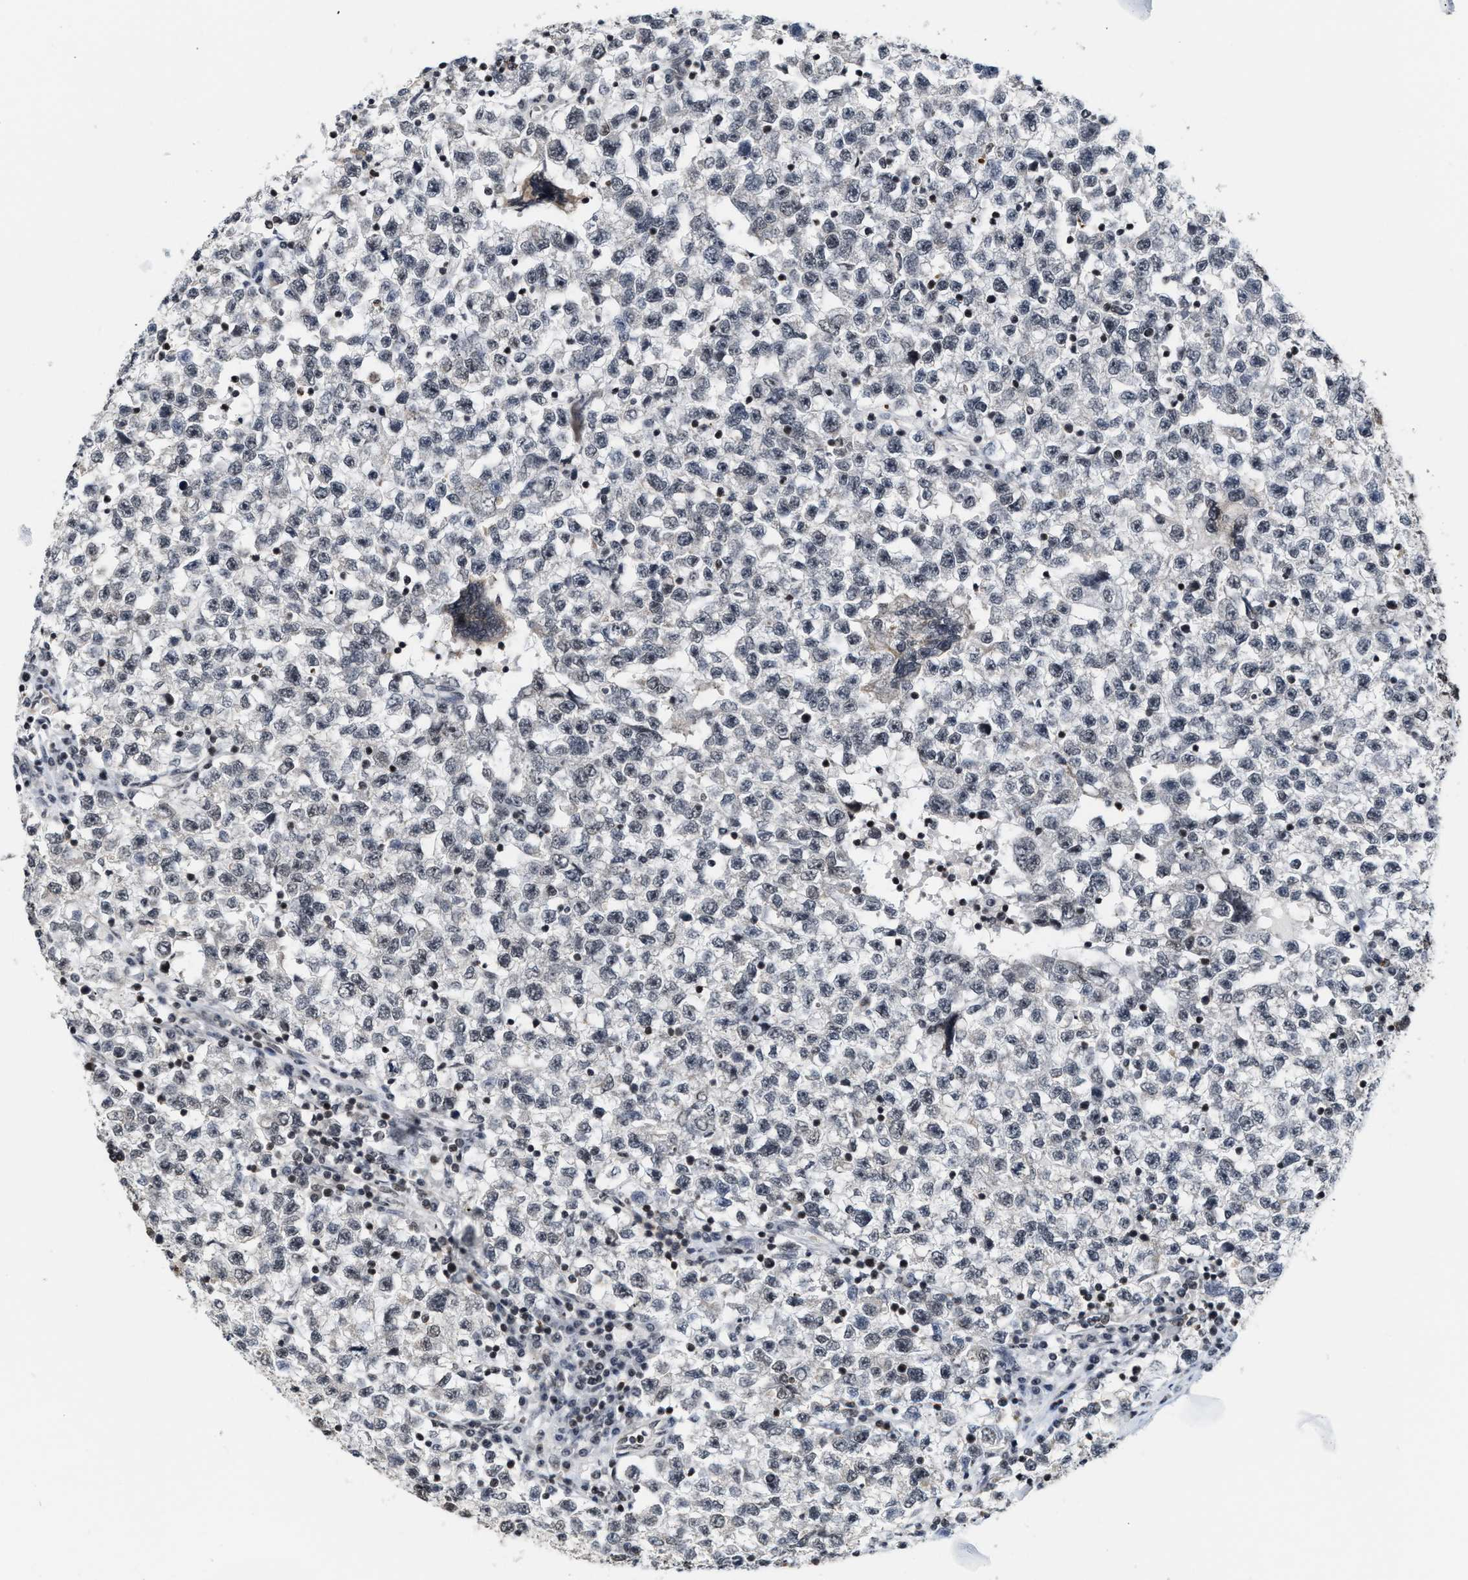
{"staining": {"intensity": "negative", "quantity": "none", "location": "none"}, "tissue": "testis cancer", "cell_type": "Tumor cells", "image_type": "cancer", "snomed": [{"axis": "morphology", "description": "Seminoma, NOS"}, {"axis": "topography", "description": "Testis"}], "caption": "Immunohistochemistry (IHC) of testis seminoma displays no staining in tumor cells. (DAB (3,3'-diaminobenzidine) IHC with hematoxylin counter stain).", "gene": "ANKRD6", "patient": {"sex": "male", "age": 22}}